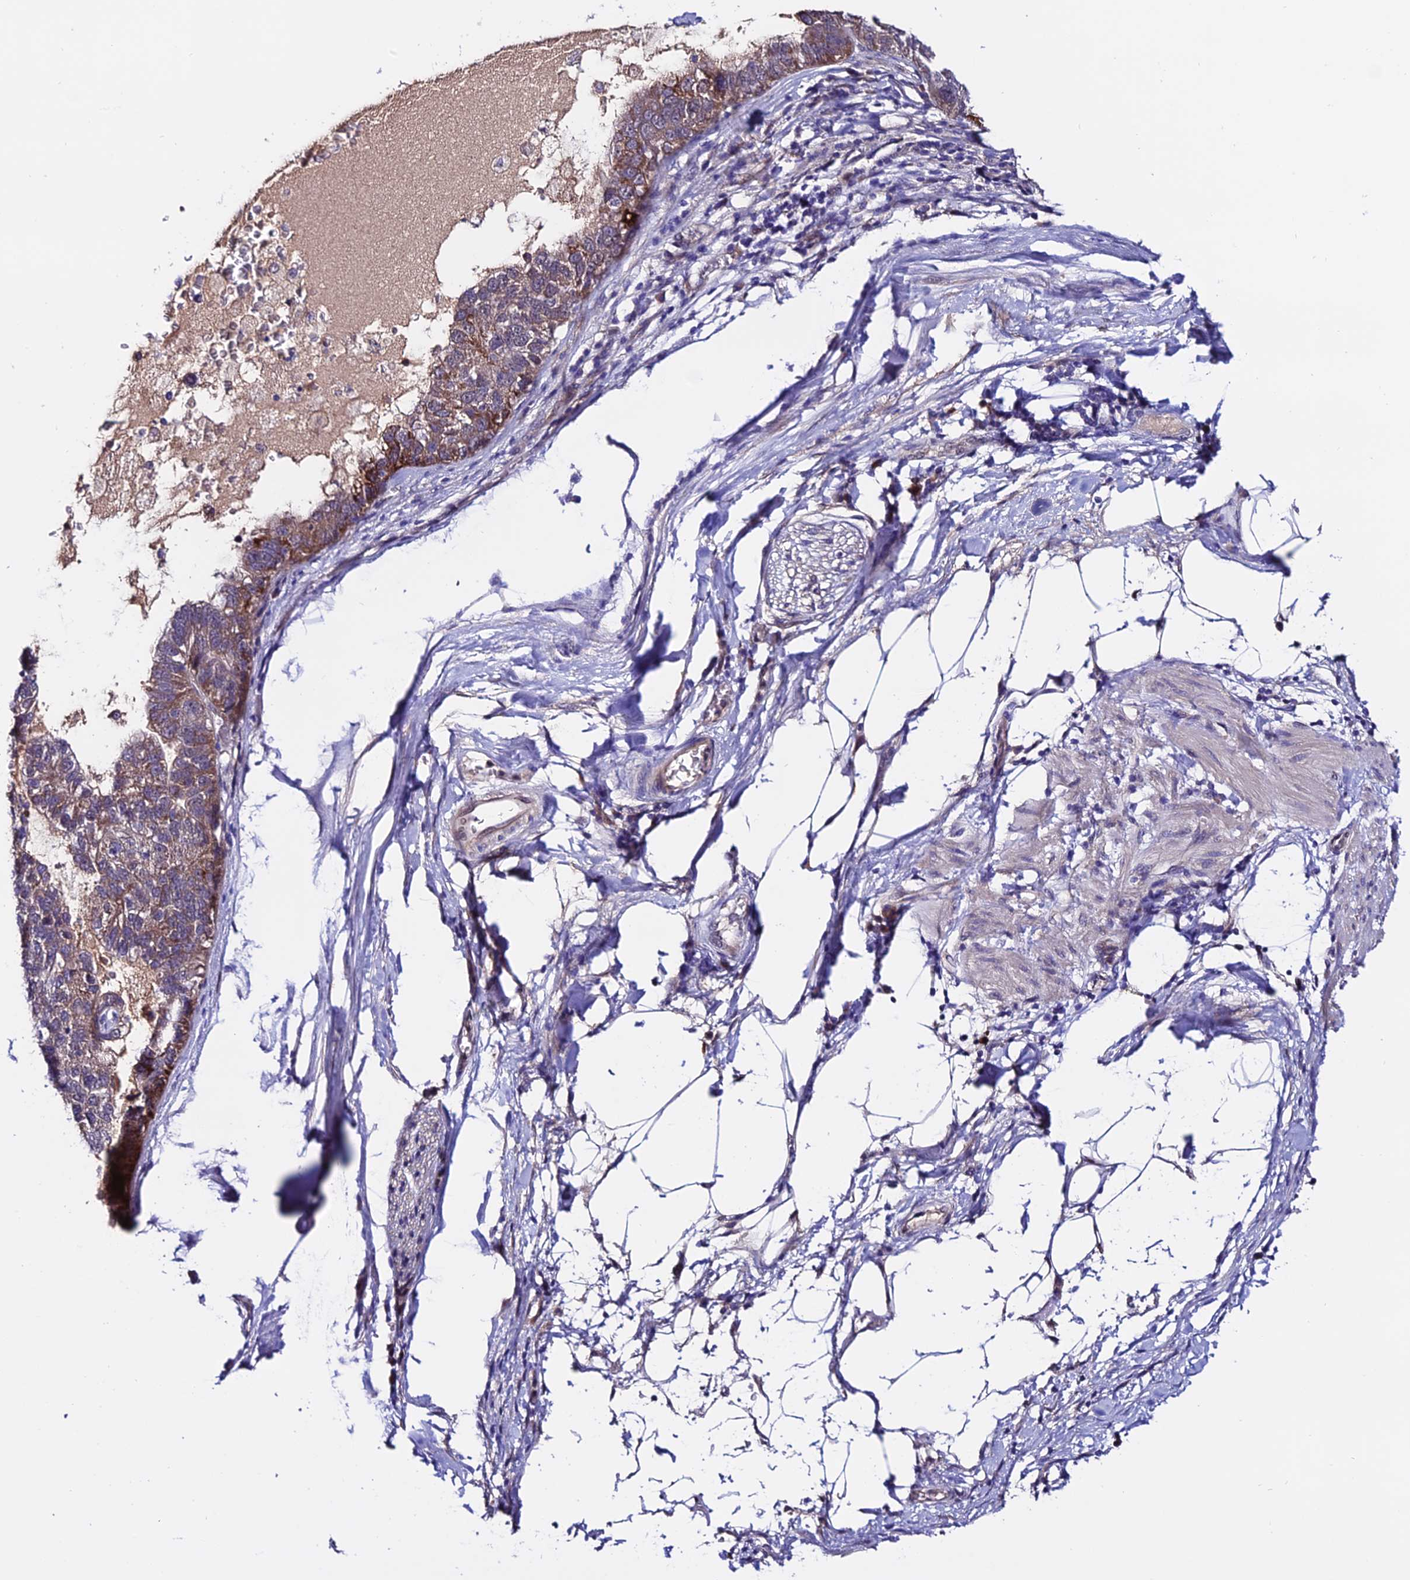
{"staining": {"intensity": "moderate", "quantity": "25%-75%", "location": "cytoplasmic/membranous"}, "tissue": "pancreatic cancer", "cell_type": "Tumor cells", "image_type": "cancer", "snomed": [{"axis": "morphology", "description": "Adenocarcinoma, NOS"}, {"axis": "topography", "description": "Pancreas"}], "caption": "DAB immunohistochemical staining of human pancreatic cancer (adenocarcinoma) exhibits moderate cytoplasmic/membranous protein positivity in approximately 25%-75% of tumor cells. (DAB IHC, brown staining for protein, blue staining for nuclei).", "gene": "FZD8", "patient": {"sex": "female", "age": 61}}